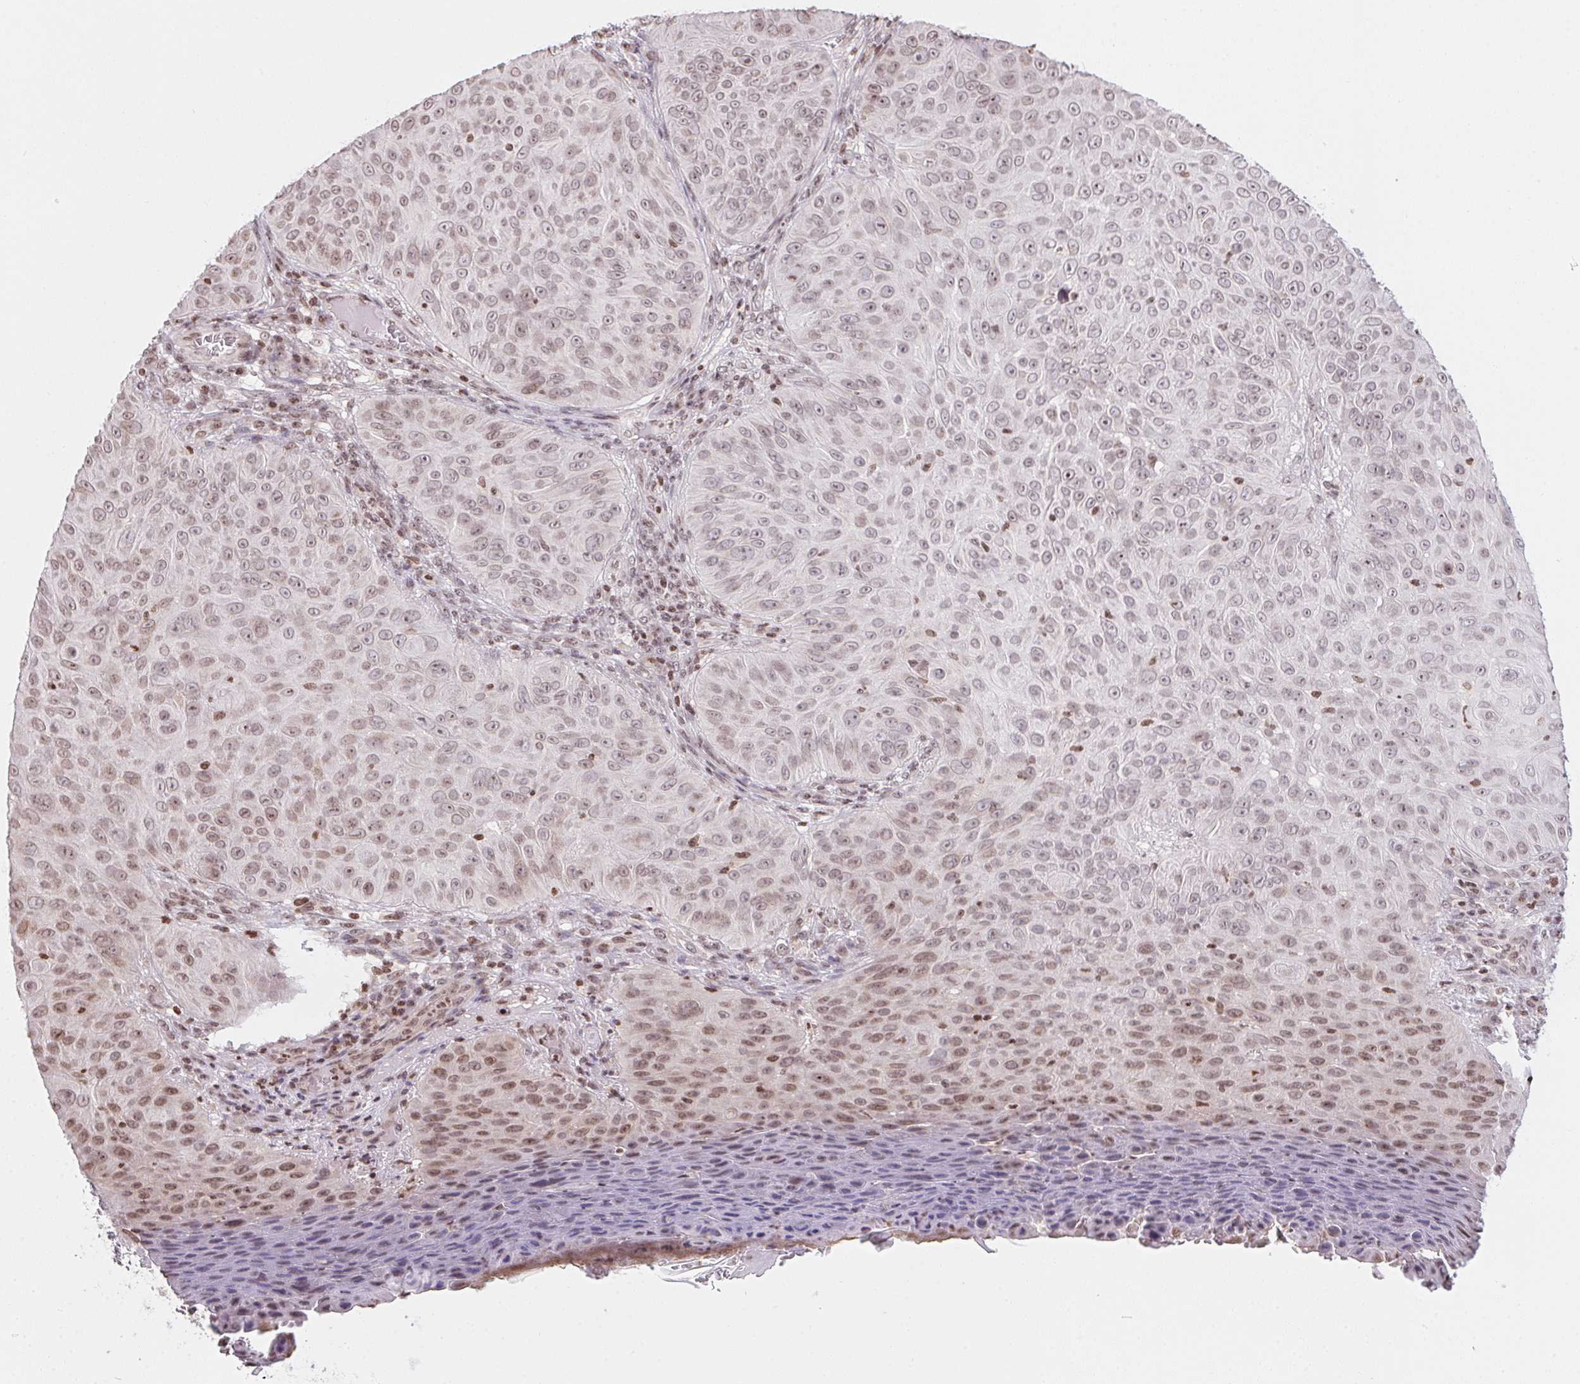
{"staining": {"intensity": "weak", "quantity": ">75%", "location": "nuclear"}, "tissue": "skin cancer", "cell_type": "Tumor cells", "image_type": "cancer", "snomed": [{"axis": "morphology", "description": "Squamous cell carcinoma, NOS"}, {"axis": "topography", "description": "Skin"}], "caption": "Immunohistochemical staining of human skin squamous cell carcinoma shows weak nuclear protein expression in approximately >75% of tumor cells.", "gene": "RNF181", "patient": {"sex": "male", "age": 82}}